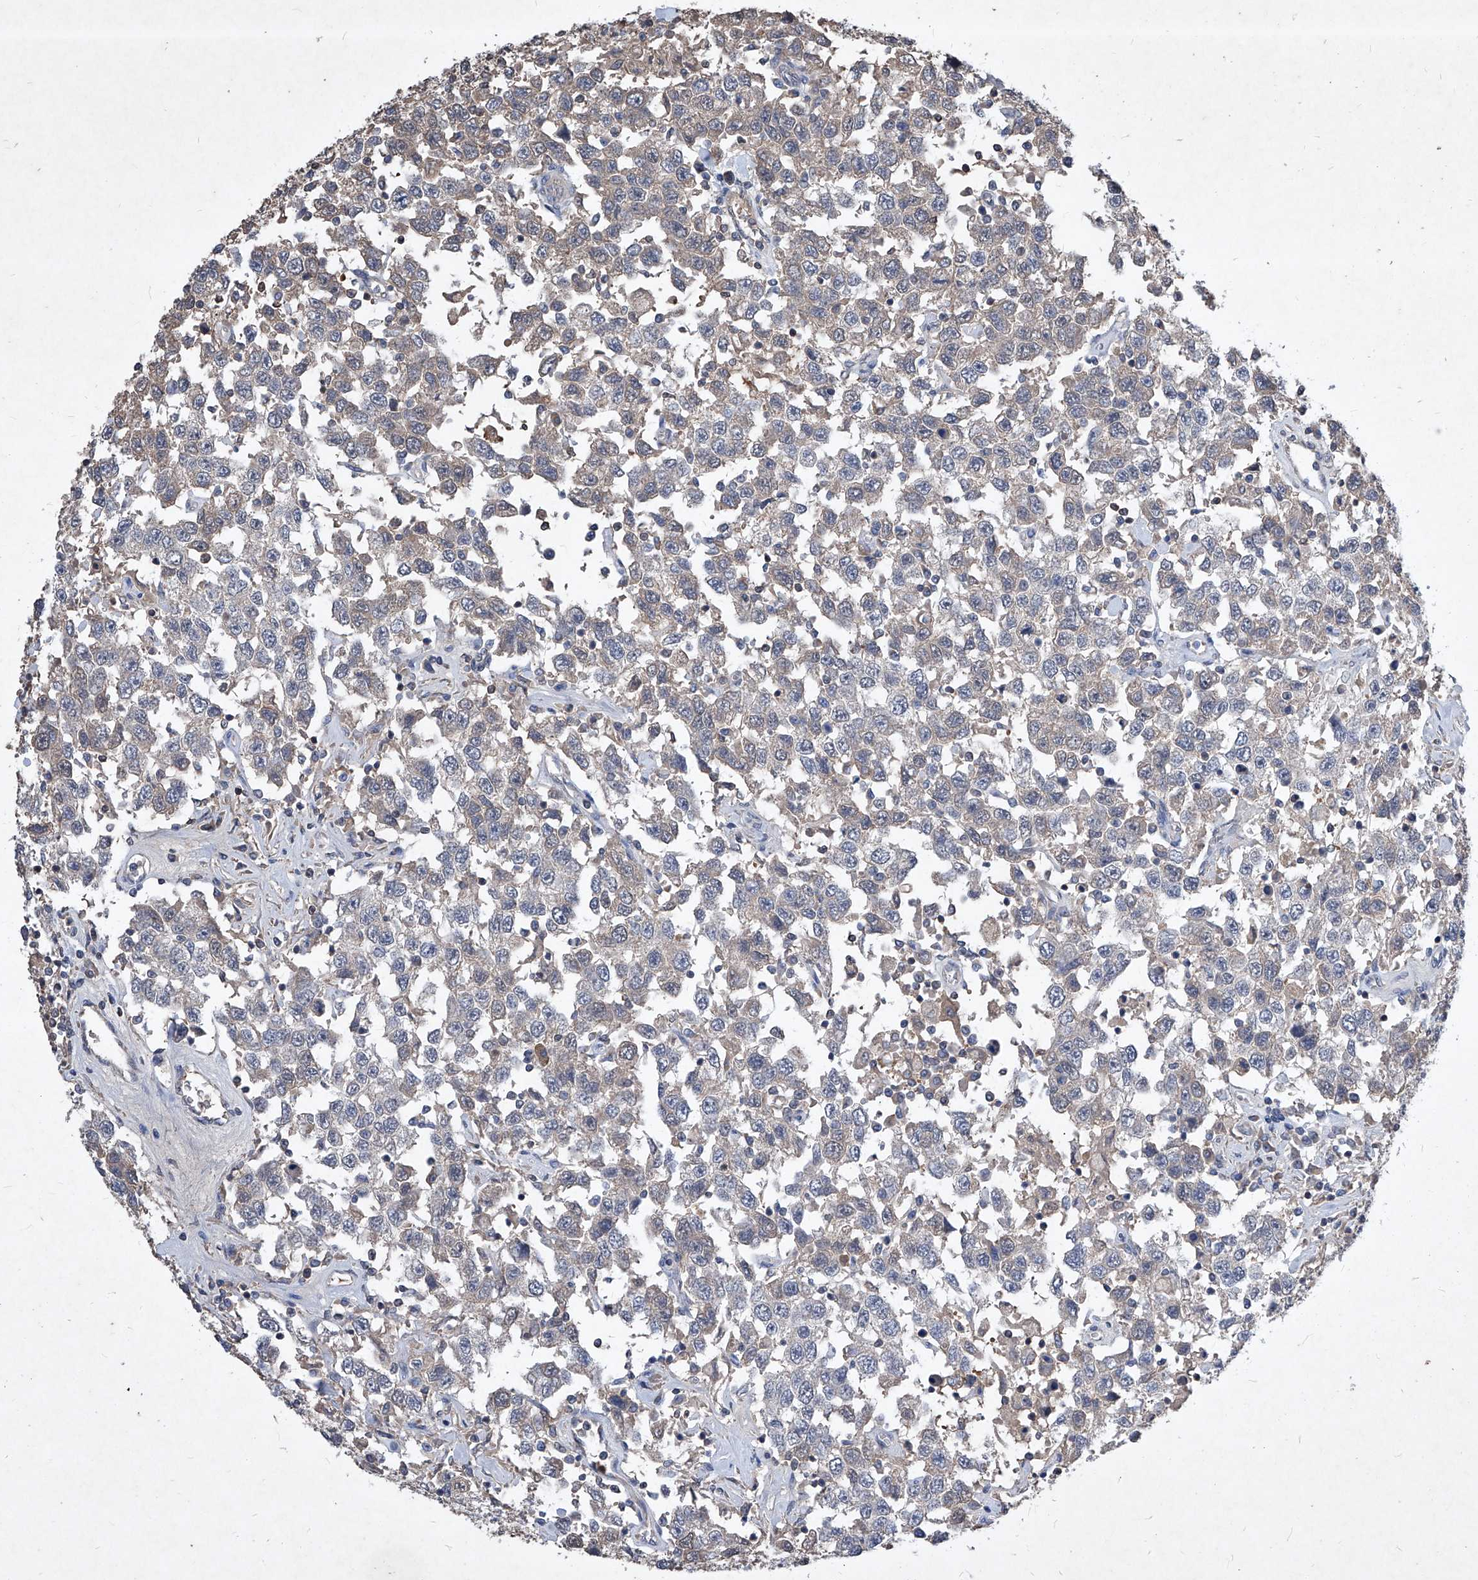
{"staining": {"intensity": "weak", "quantity": "<25%", "location": "cytoplasmic/membranous"}, "tissue": "testis cancer", "cell_type": "Tumor cells", "image_type": "cancer", "snomed": [{"axis": "morphology", "description": "Seminoma, NOS"}, {"axis": "topography", "description": "Testis"}], "caption": "Tumor cells are negative for brown protein staining in seminoma (testis).", "gene": "SYNGR1", "patient": {"sex": "male", "age": 41}}